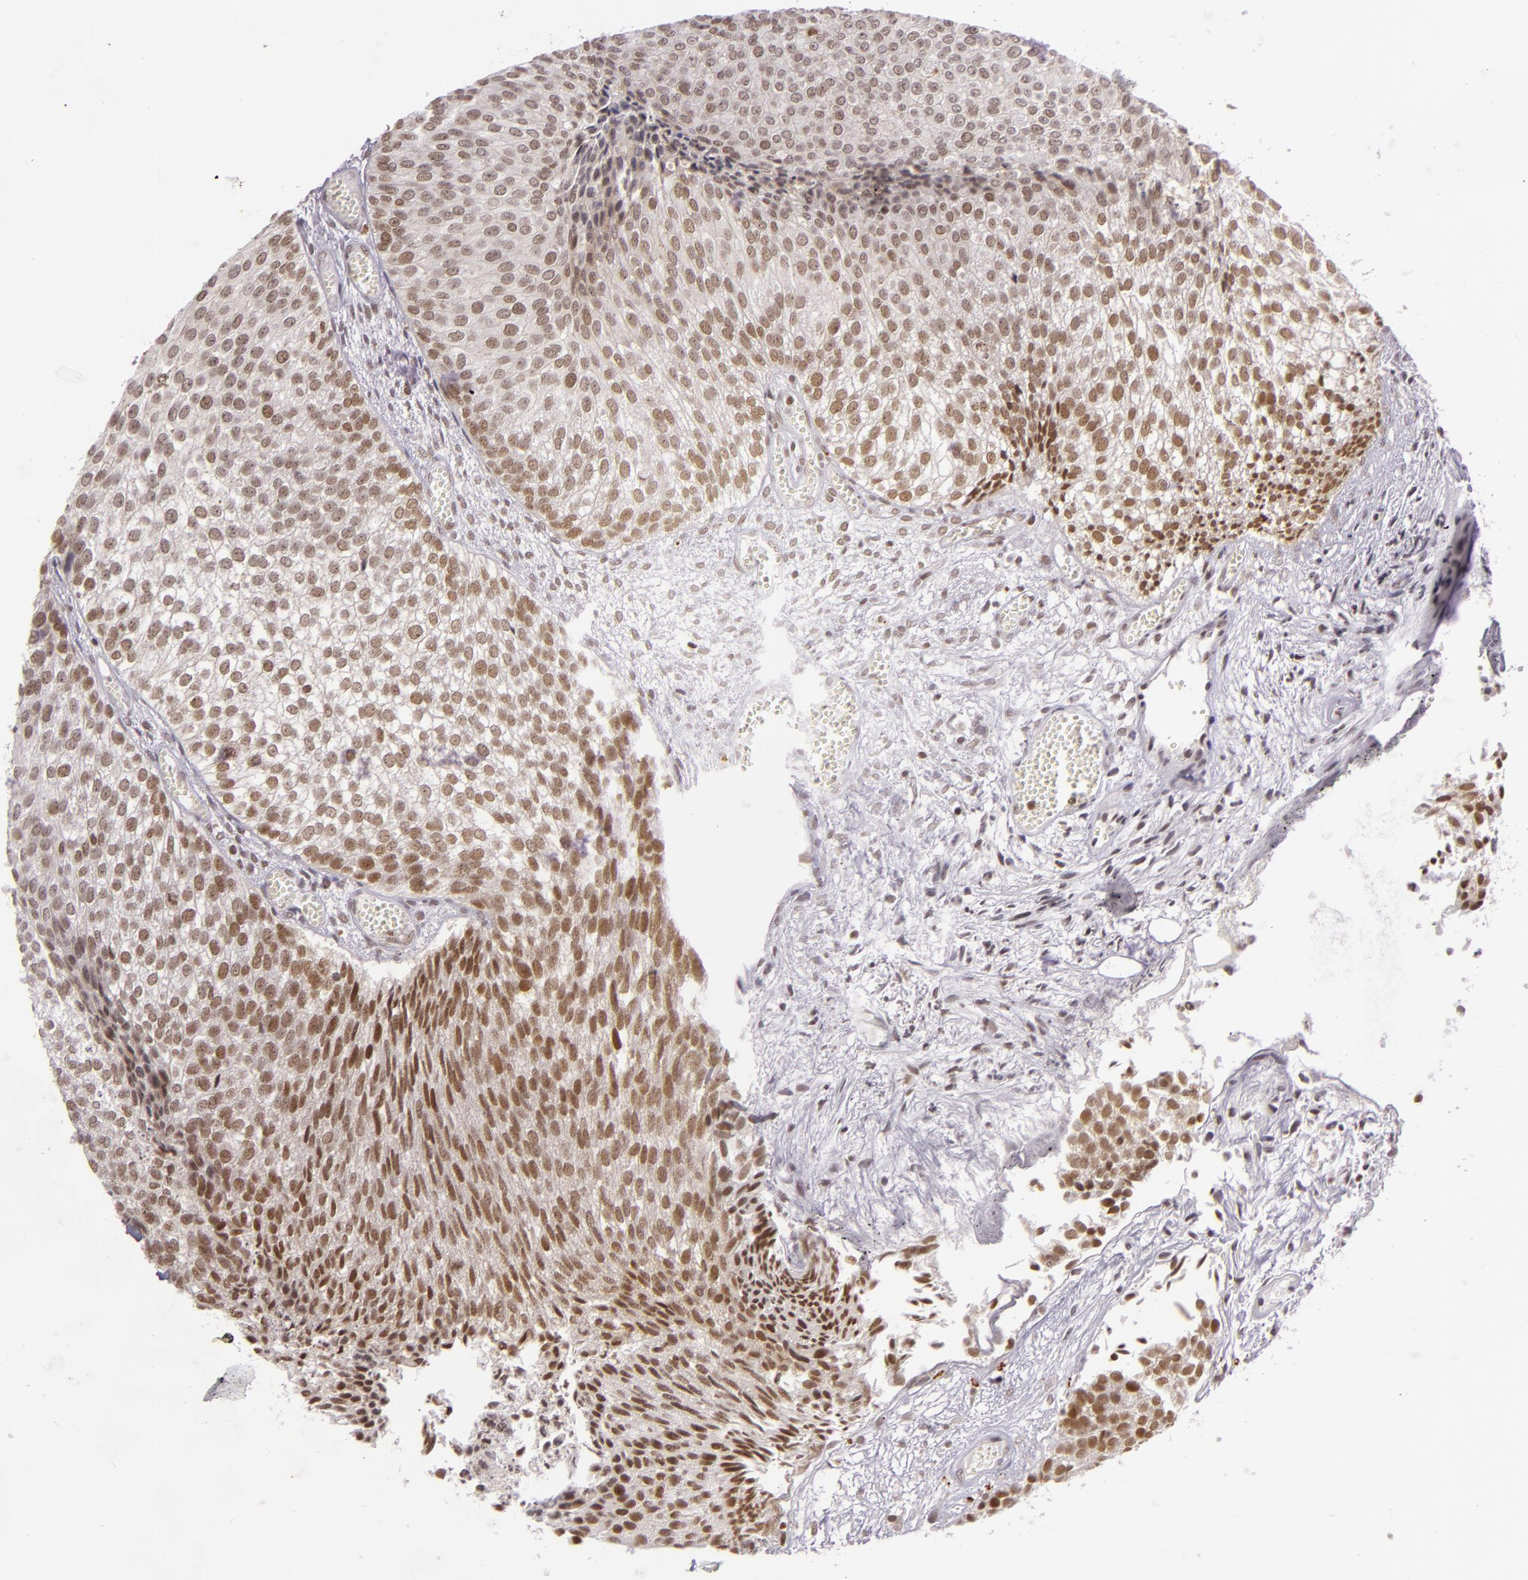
{"staining": {"intensity": "moderate", "quantity": ">75%", "location": "nuclear"}, "tissue": "urothelial cancer", "cell_type": "Tumor cells", "image_type": "cancer", "snomed": [{"axis": "morphology", "description": "Urothelial carcinoma, Low grade"}, {"axis": "topography", "description": "Urinary bladder"}], "caption": "Urothelial carcinoma (low-grade) tissue demonstrates moderate nuclear positivity in about >75% of tumor cells", "gene": "ZFX", "patient": {"sex": "male", "age": 84}}